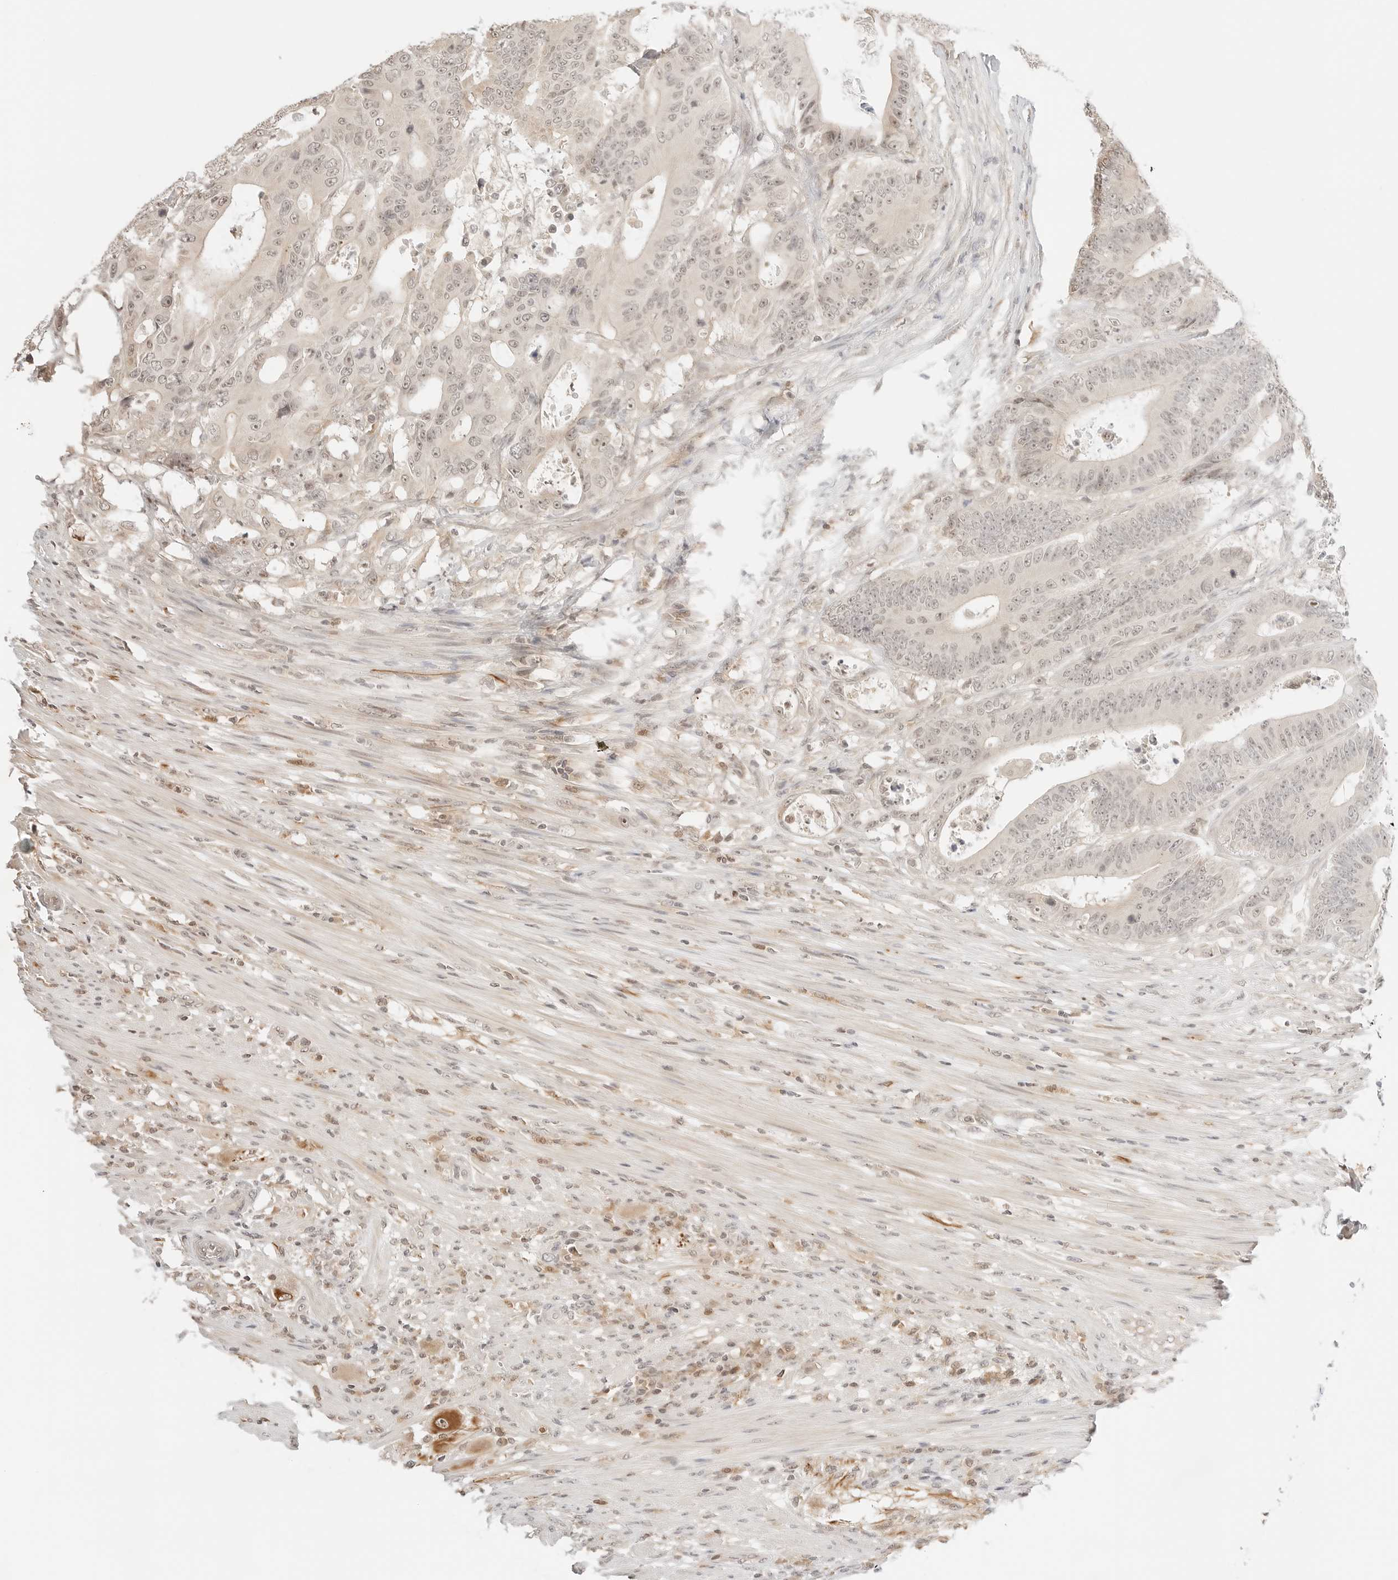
{"staining": {"intensity": "weak", "quantity": "25%-75%", "location": "nuclear"}, "tissue": "colorectal cancer", "cell_type": "Tumor cells", "image_type": "cancer", "snomed": [{"axis": "morphology", "description": "Adenocarcinoma, NOS"}, {"axis": "topography", "description": "Colon"}], "caption": "Colorectal cancer (adenocarcinoma) stained for a protein reveals weak nuclear positivity in tumor cells.", "gene": "RPS6KL1", "patient": {"sex": "male", "age": 83}}